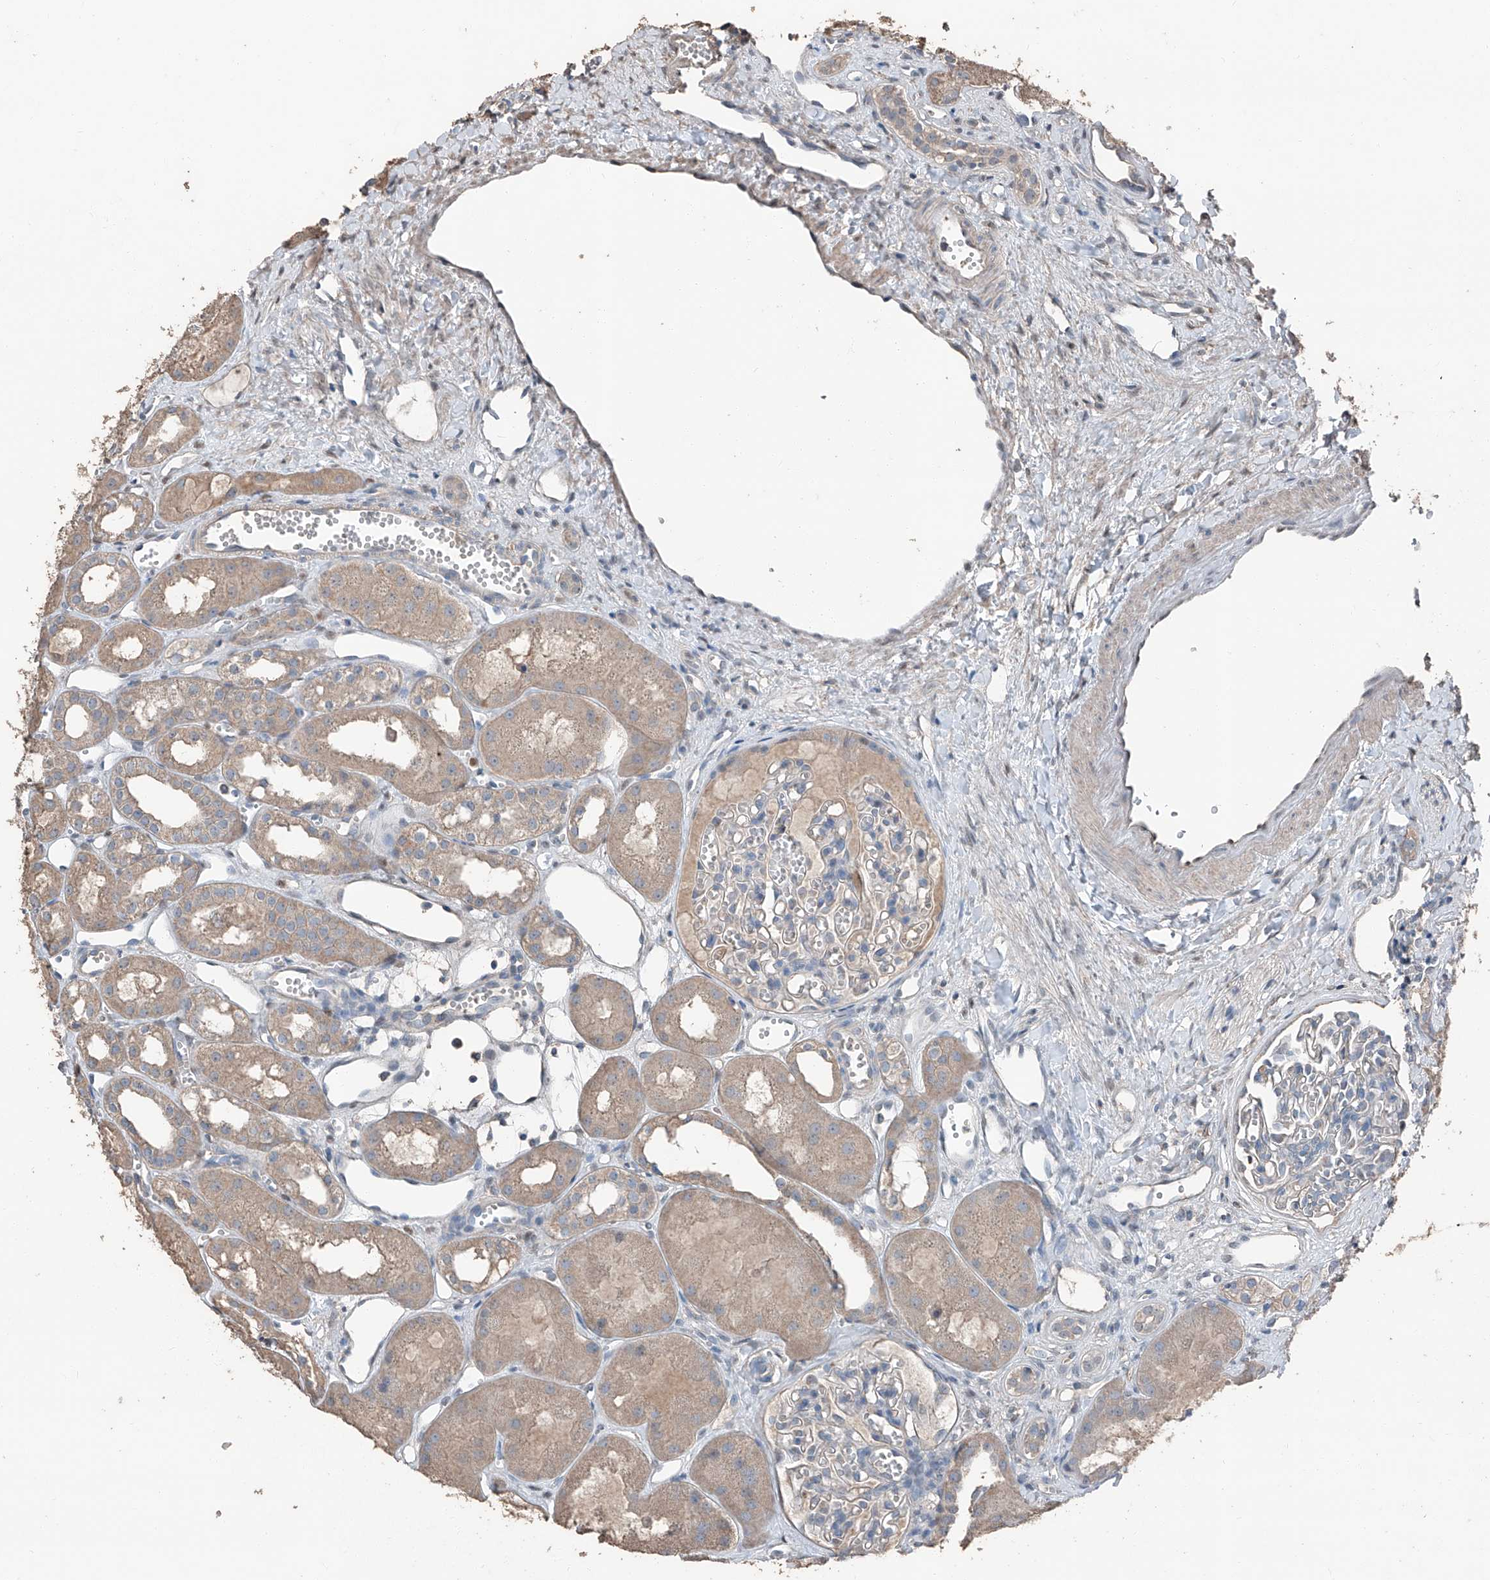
{"staining": {"intensity": "negative", "quantity": "none", "location": "none"}, "tissue": "kidney", "cell_type": "Cells in glomeruli", "image_type": "normal", "snomed": [{"axis": "morphology", "description": "Normal tissue, NOS"}, {"axis": "topography", "description": "Kidney"}], "caption": "Immunohistochemistry of benign human kidney displays no positivity in cells in glomeruli.", "gene": "MAMLD1", "patient": {"sex": "male", "age": 16}}